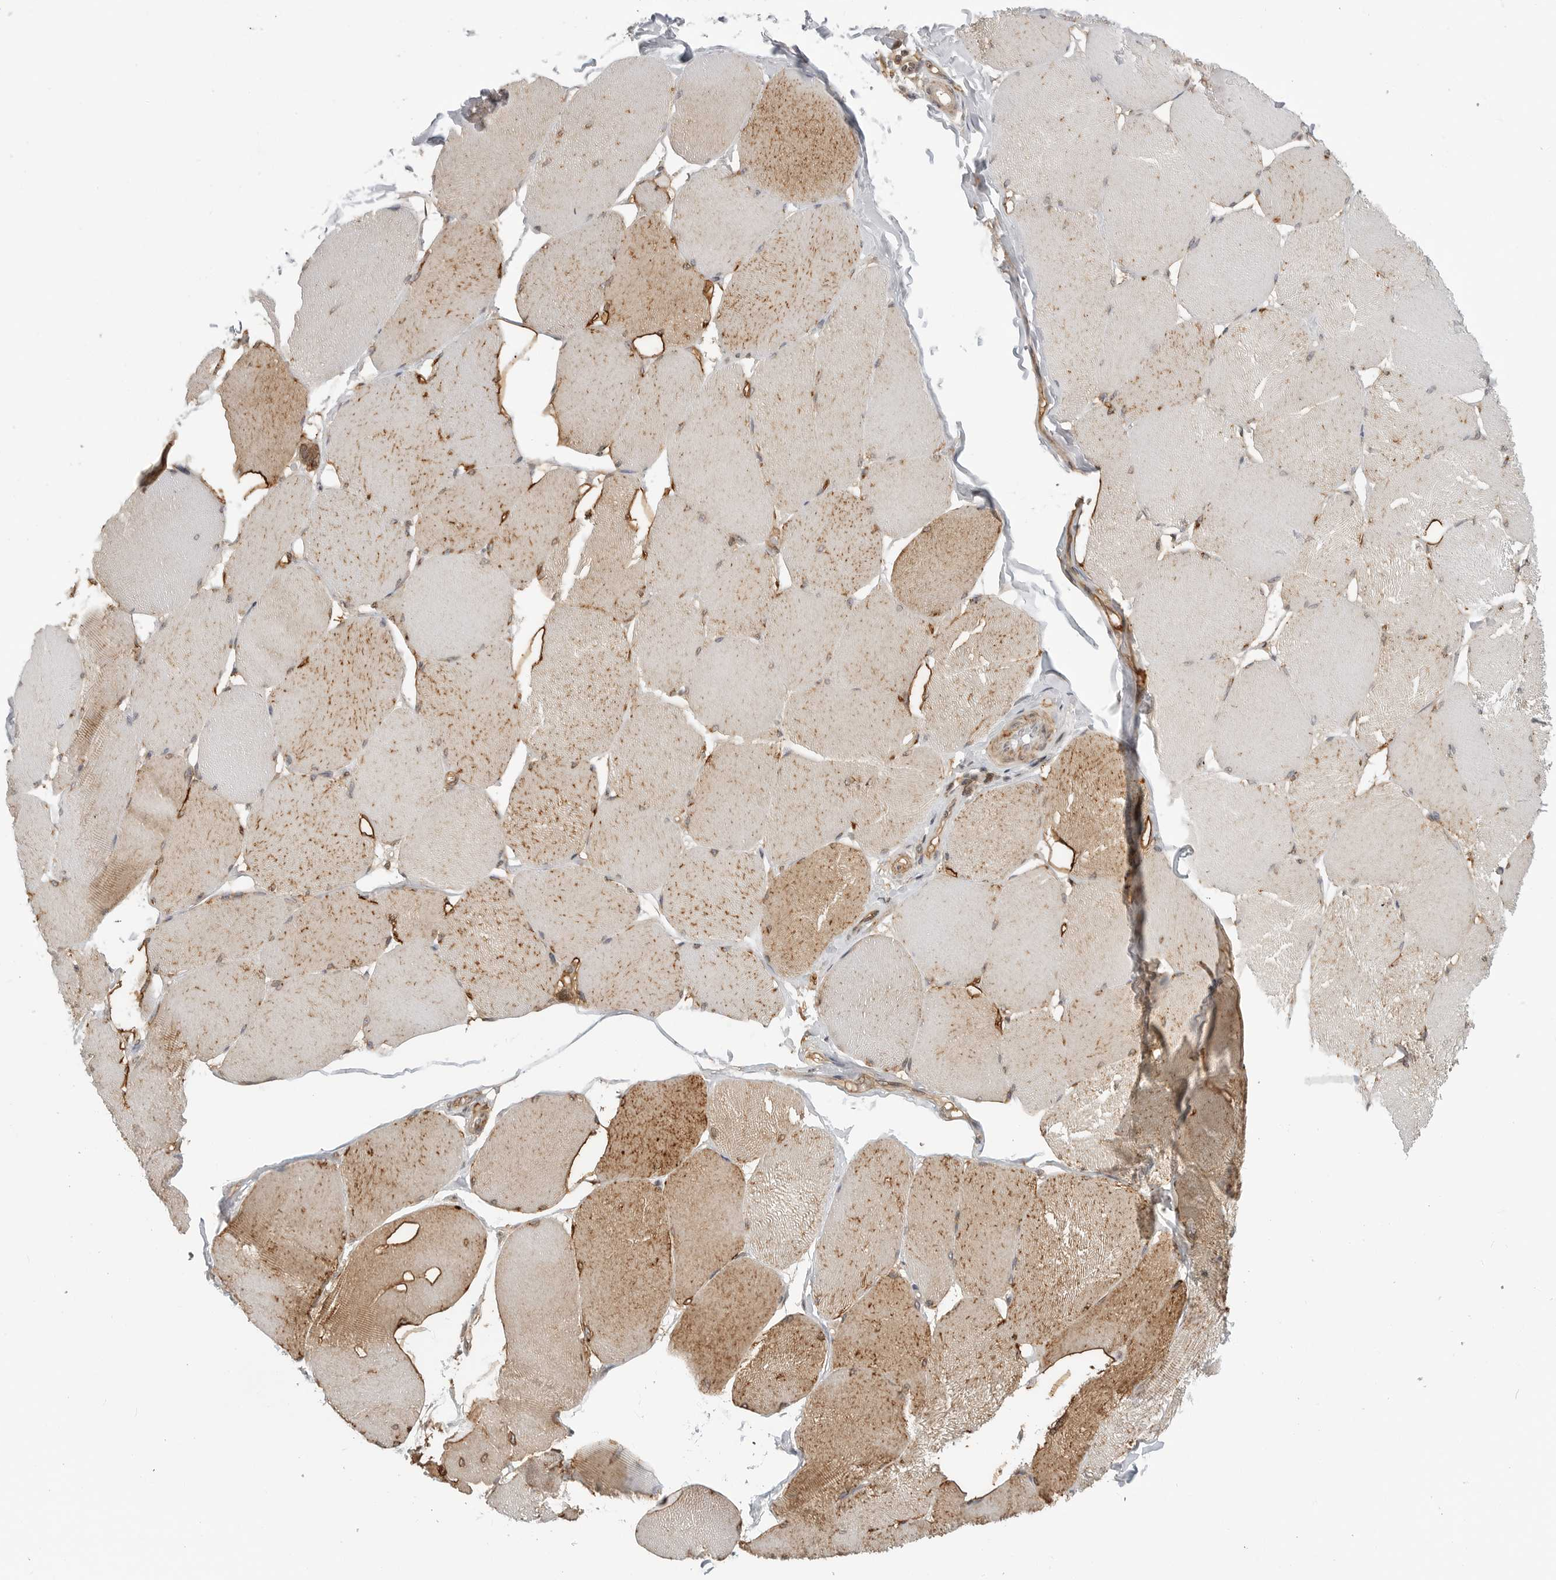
{"staining": {"intensity": "moderate", "quantity": "25%-75%", "location": "cytoplasmic/membranous"}, "tissue": "skeletal muscle", "cell_type": "Myocytes", "image_type": "normal", "snomed": [{"axis": "morphology", "description": "Normal tissue, NOS"}, {"axis": "topography", "description": "Skin"}, {"axis": "topography", "description": "Skeletal muscle"}], "caption": "A micrograph showing moderate cytoplasmic/membranous positivity in about 25%-75% of myocytes in benign skeletal muscle, as visualized by brown immunohistochemical staining.", "gene": "ANXA11", "patient": {"sex": "male", "age": 83}}